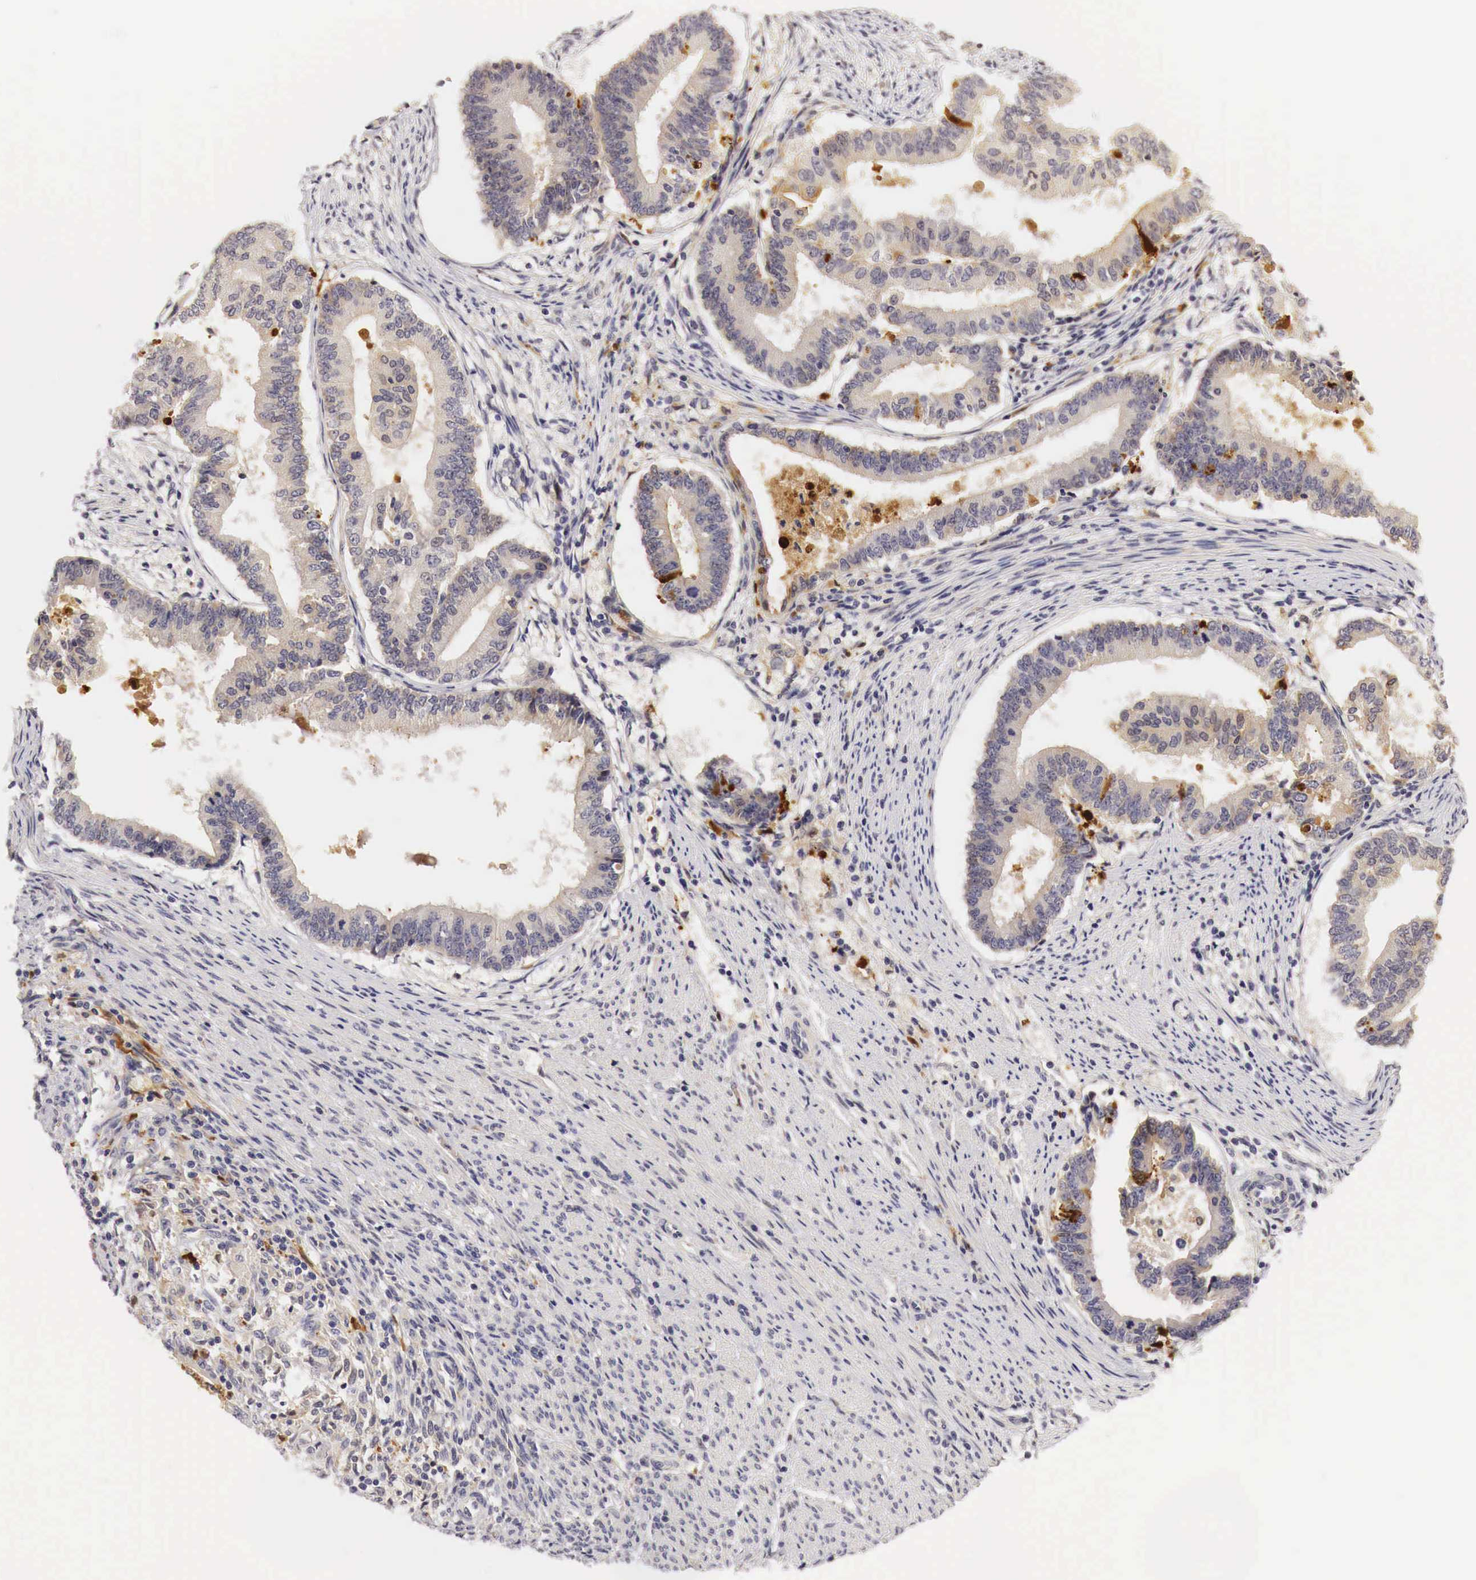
{"staining": {"intensity": "negative", "quantity": "none", "location": "none"}, "tissue": "endometrial cancer", "cell_type": "Tumor cells", "image_type": "cancer", "snomed": [{"axis": "morphology", "description": "Adenocarcinoma, NOS"}, {"axis": "topography", "description": "Endometrium"}], "caption": "An immunohistochemistry image of endometrial cancer (adenocarcinoma) is shown. There is no staining in tumor cells of endometrial cancer (adenocarcinoma).", "gene": "CASP3", "patient": {"sex": "female", "age": 63}}